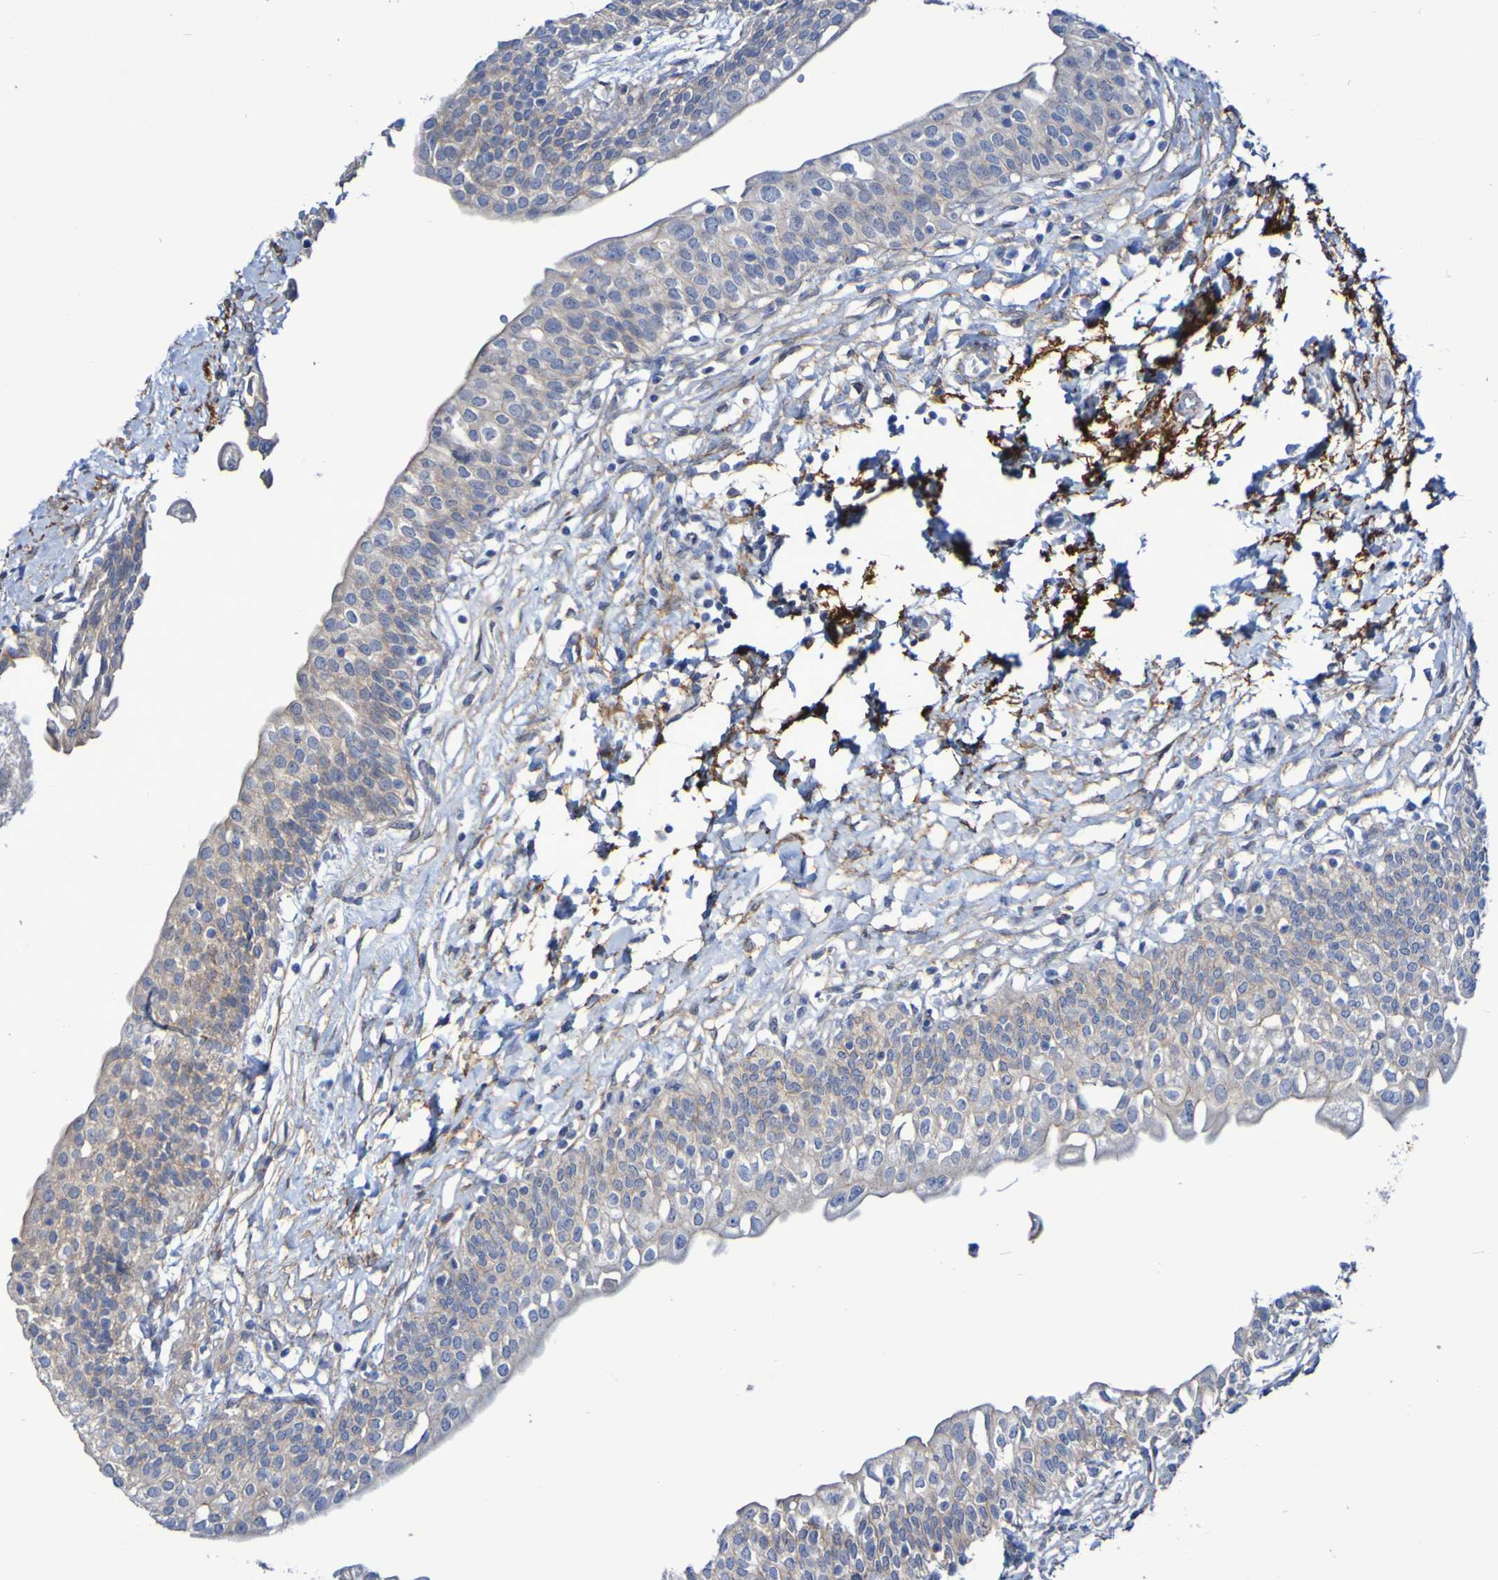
{"staining": {"intensity": "moderate", "quantity": "25%-75%", "location": "cytoplasmic/membranous"}, "tissue": "urinary bladder", "cell_type": "Urothelial cells", "image_type": "normal", "snomed": [{"axis": "morphology", "description": "Normal tissue, NOS"}, {"axis": "topography", "description": "Urinary bladder"}], "caption": "Protein staining displays moderate cytoplasmic/membranous expression in about 25%-75% of urothelial cells in unremarkable urinary bladder.", "gene": "LPP", "patient": {"sex": "male", "age": 55}}